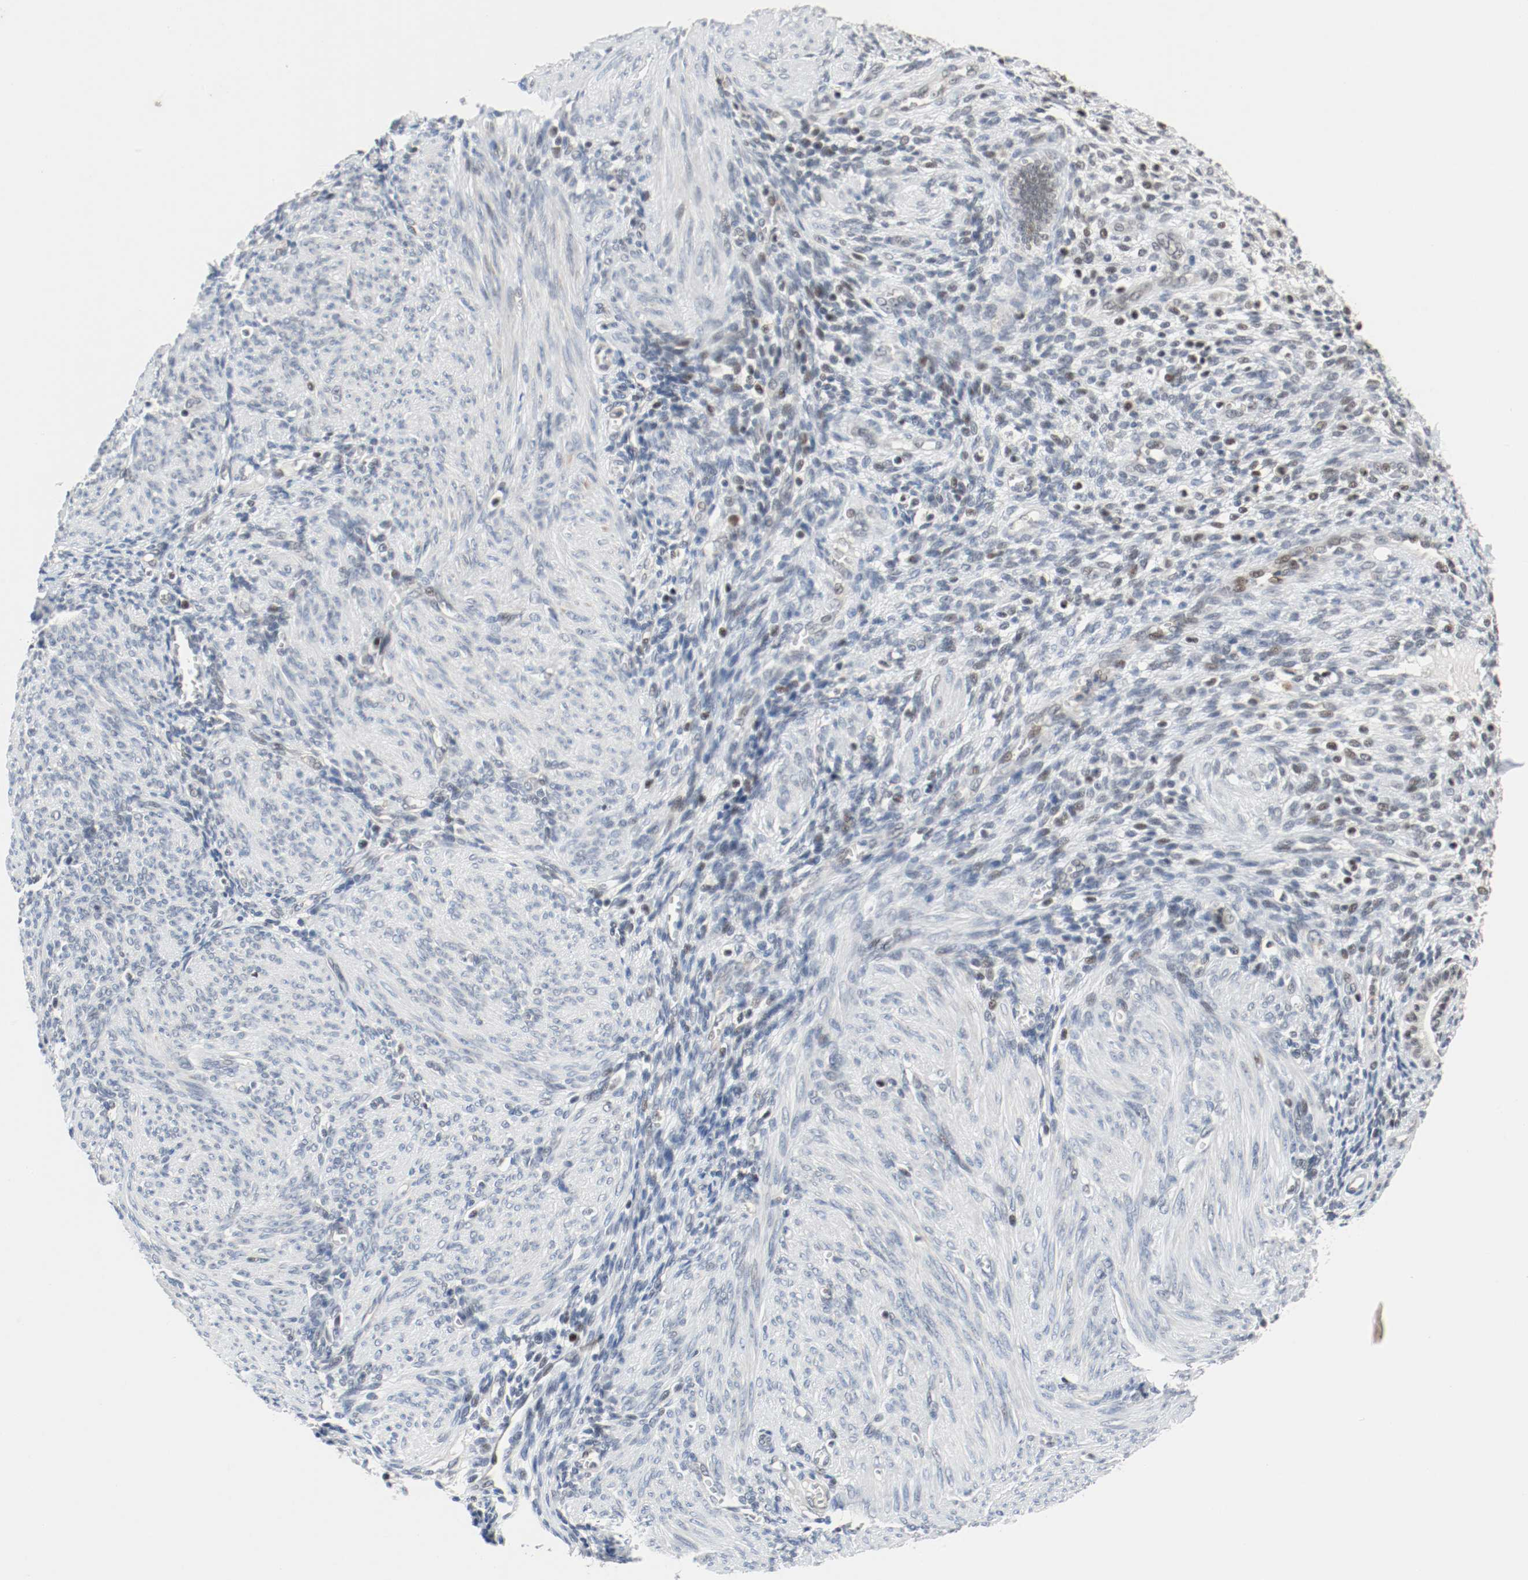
{"staining": {"intensity": "weak", "quantity": "<25%", "location": "nuclear"}, "tissue": "endometrium", "cell_type": "Cells in endometrial stroma", "image_type": "normal", "snomed": [{"axis": "morphology", "description": "Normal tissue, NOS"}, {"axis": "topography", "description": "Endometrium"}], "caption": "Normal endometrium was stained to show a protein in brown. There is no significant positivity in cells in endometrial stroma. (Brightfield microscopy of DAB immunohistochemistry at high magnification).", "gene": "ASH1L", "patient": {"sex": "female", "age": 72}}